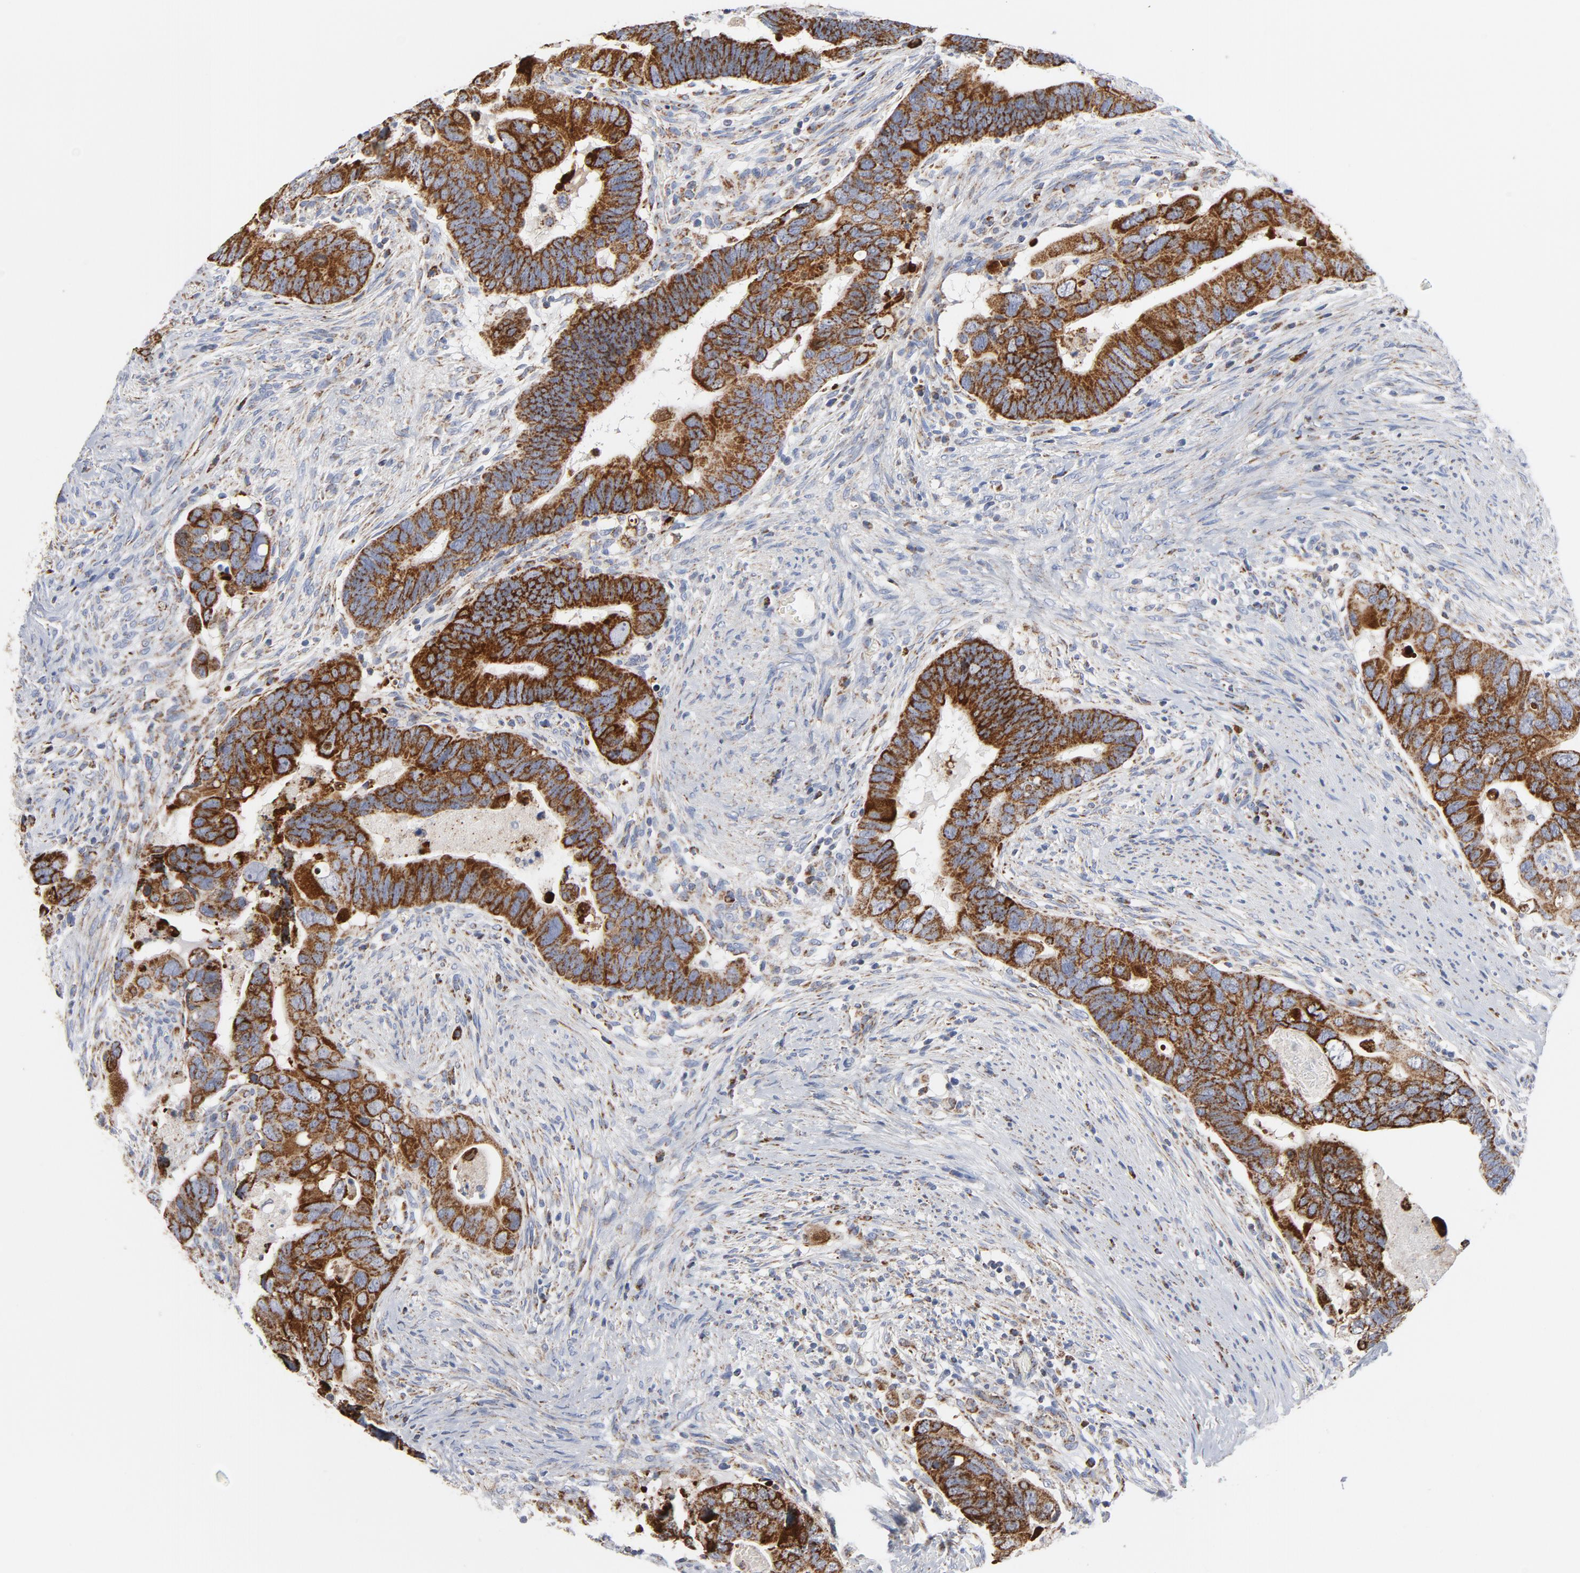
{"staining": {"intensity": "strong", "quantity": ">75%", "location": "cytoplasmic/membranous"}, "tissue": "colorectal cancer", "cell_type": "Tumor cells", "image_type": "cancer", "snomed": [{"axis": "morphology", "description": "Adenocarcinoma, NOS"}, {"axis": "topography", "description": "Rectum"}], "caption": "DAB (3,3'-diaminobenzidine) immunohistochemical staining of human colorectal adenocarcinoma shows strong cytoplasmic/membranous protein positivity in about >75% of tumor cells.", "gene": "CYCS", "patient": {"sex": "male", "age": 53}}